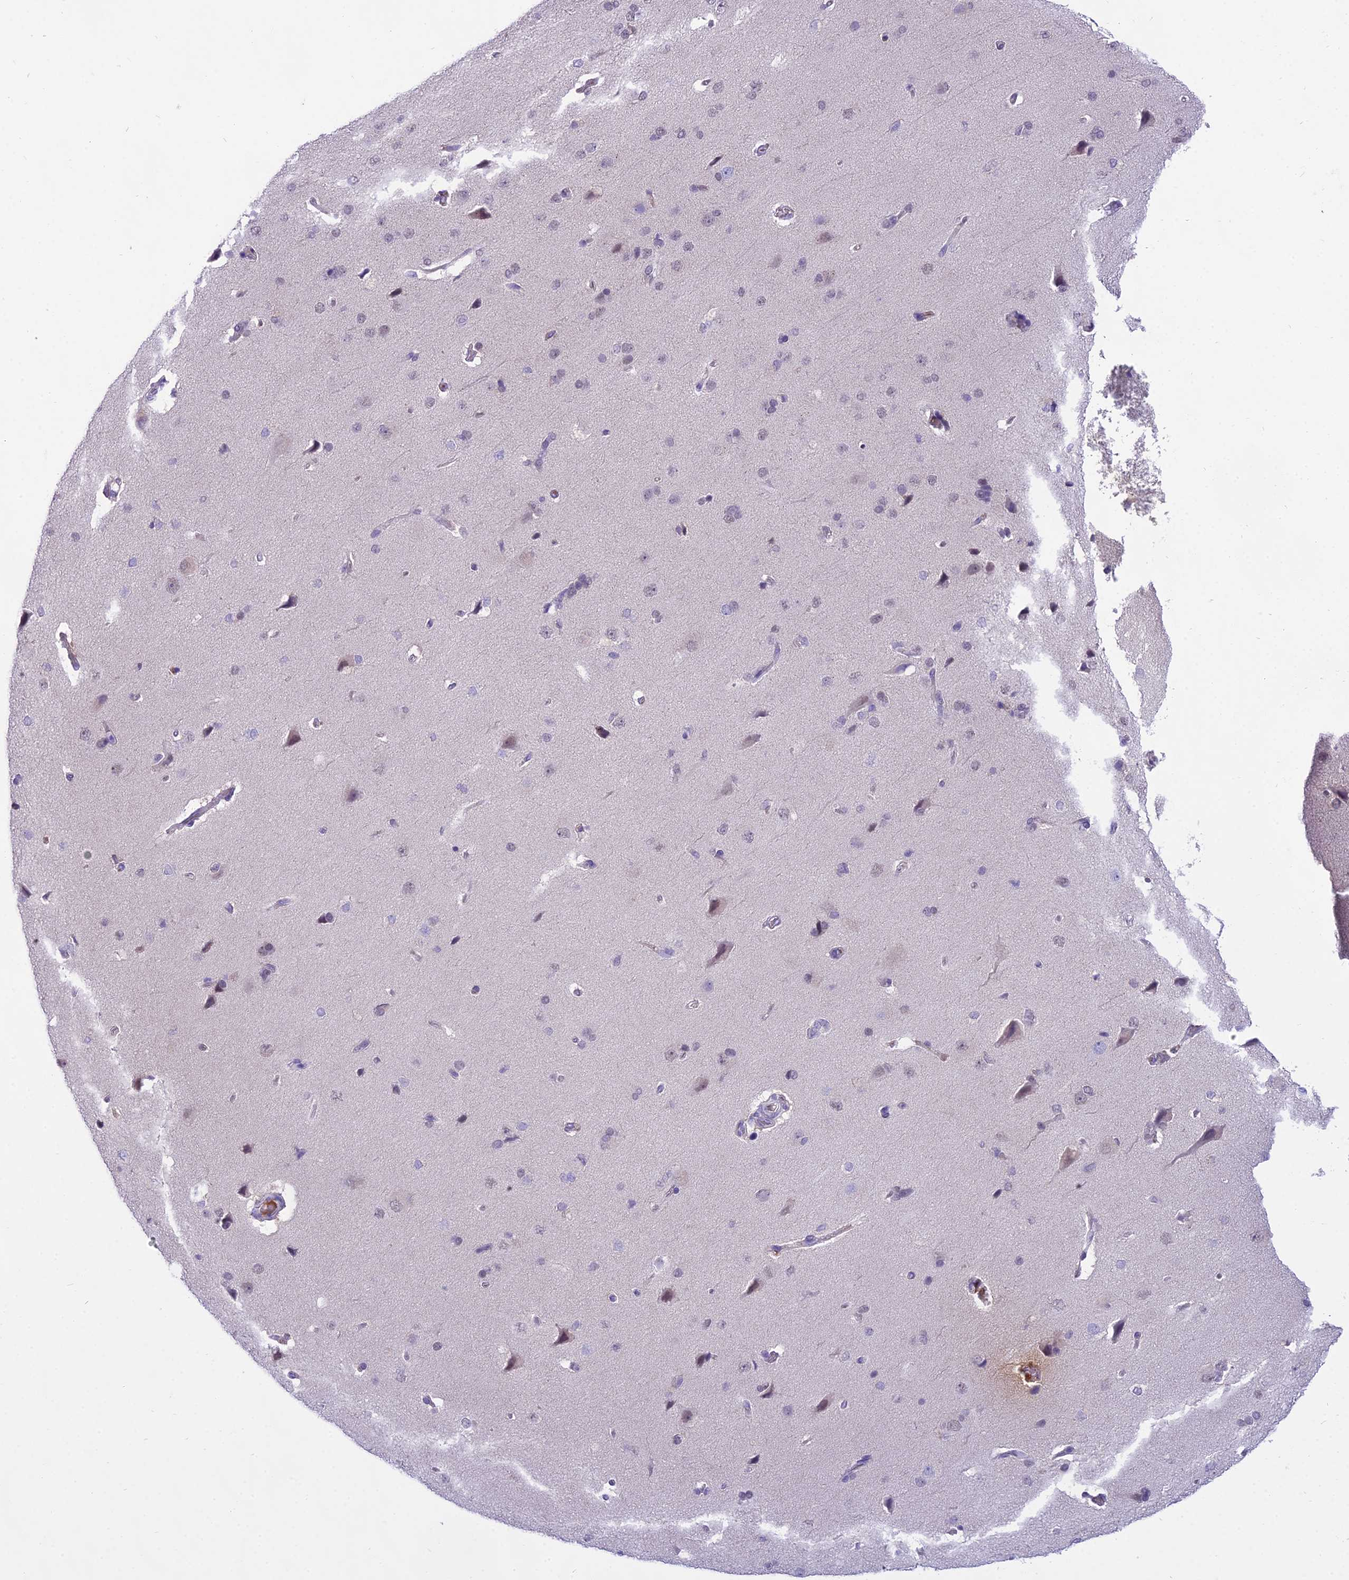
{"staining": {"intensity": "negative", "quantity": "none", "location": "none"}, "tissue": "cerebral cortex", "cell_type": "Endothelial cells", "image_type": "normal", "snomed": [{"axis": "morphology", "description": "Normal tissue, NOS"}, {"axis": "topography", "description": "Cerebral cortex"}], "caption": "High magnification brightfield microscopy of normal cerebral cortex stained with DAB (brown) and counterstained with hematoxylin (blue): endothelial cells show no significant staining. (Stains: DAB (3,3'-diaminobenzidine) immunohistochemistry (IHC) with hematoxylin counter stain, Microscopy: brightfield microscopy at high magnification).", "gene": "MAT2A", "patient": {"sex": "male", "age": 62}}